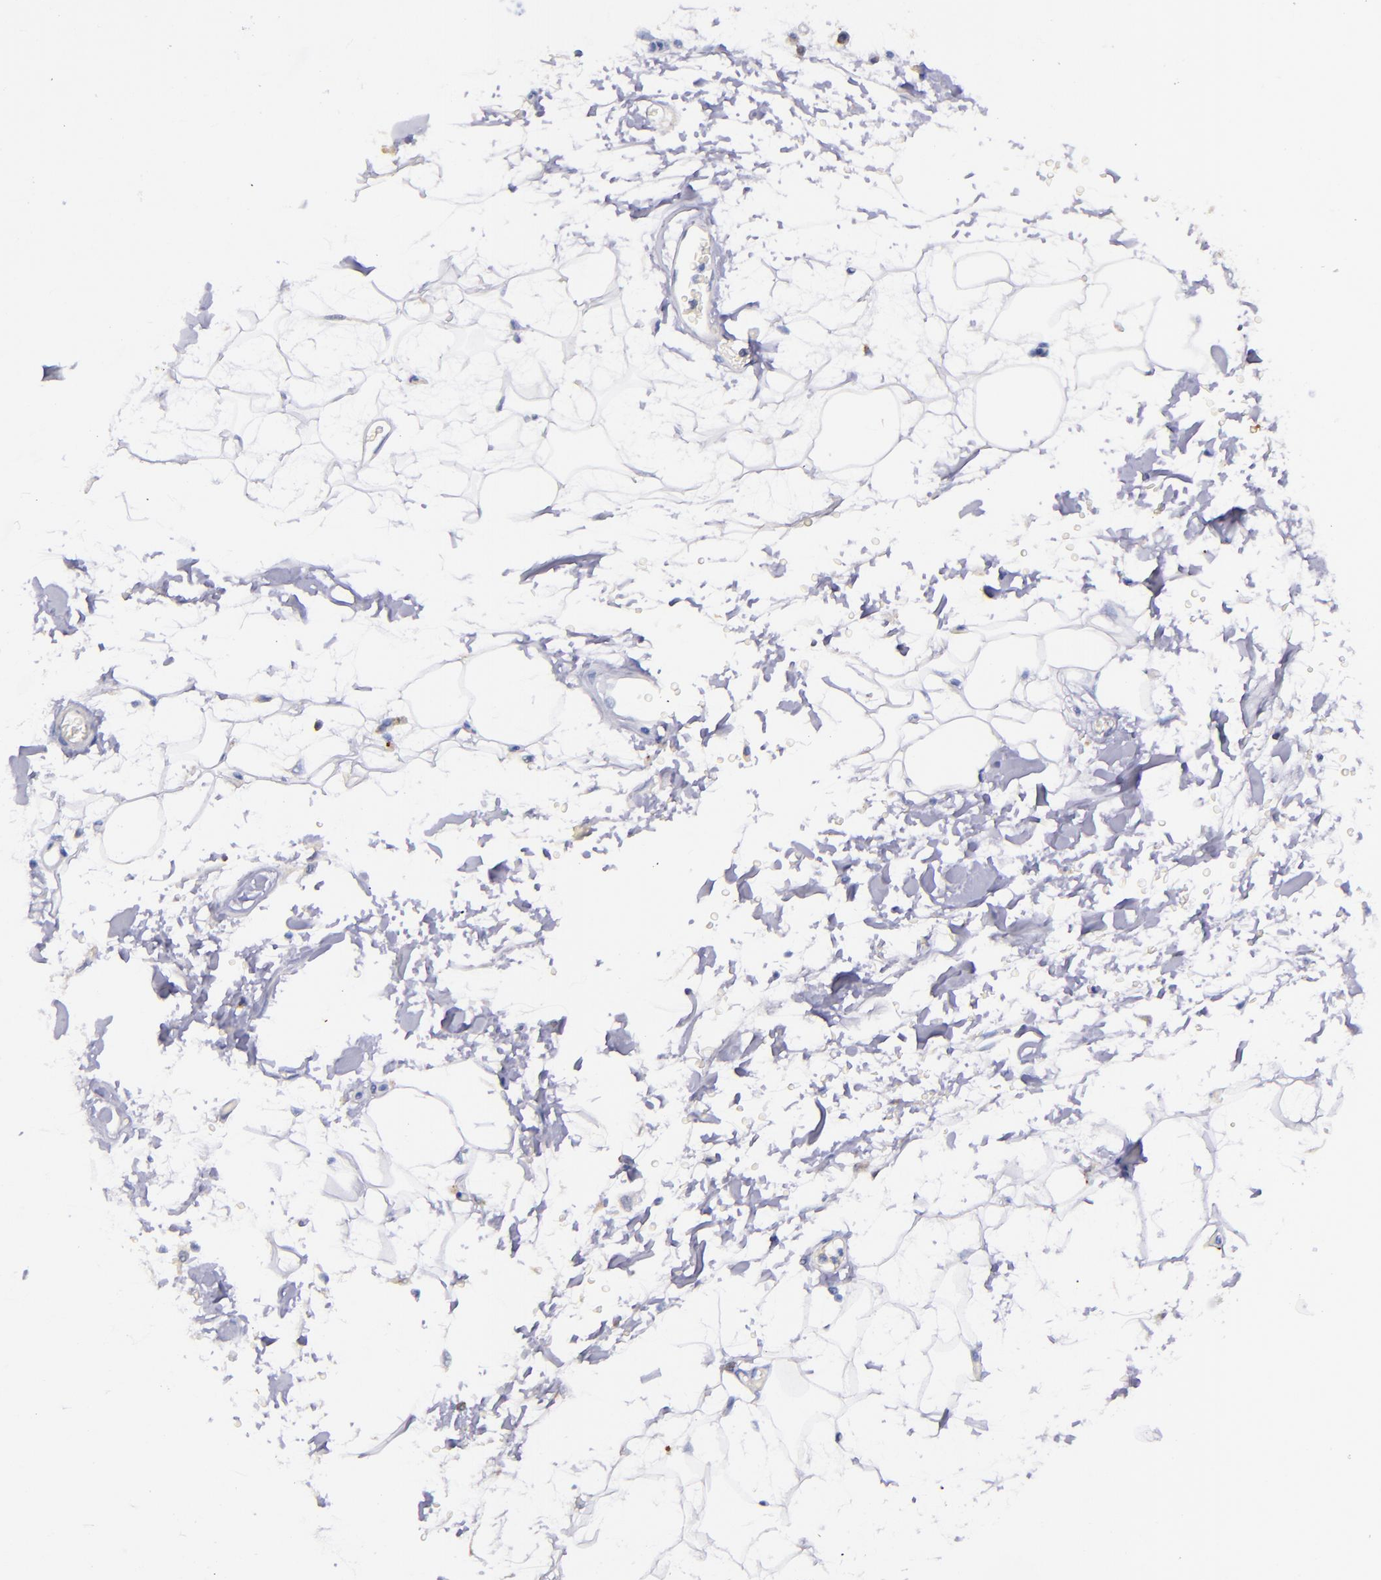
{"staining": {"intensity": "negative", "quantity": "none", "location": "none"}, "tissue": "adipose tissue", "cell_type": "Adipocytes", "image_type": "normal", "snomed": [{"axis": "morphology", "description": "Normal tissue, NOS"}, {"axis": "topography", "description": "Soft tissue"}], "caption": "Immunohistochemical staining of benign adipose tissue reveals no significant positivity in adipocytes. Brightfield microscopy of IHC stained with DAB (brown) and hematoxylin (blue), captured at high magnification.", "gene": "KNG1", "patient": {"sex": "male", "age": 72}}